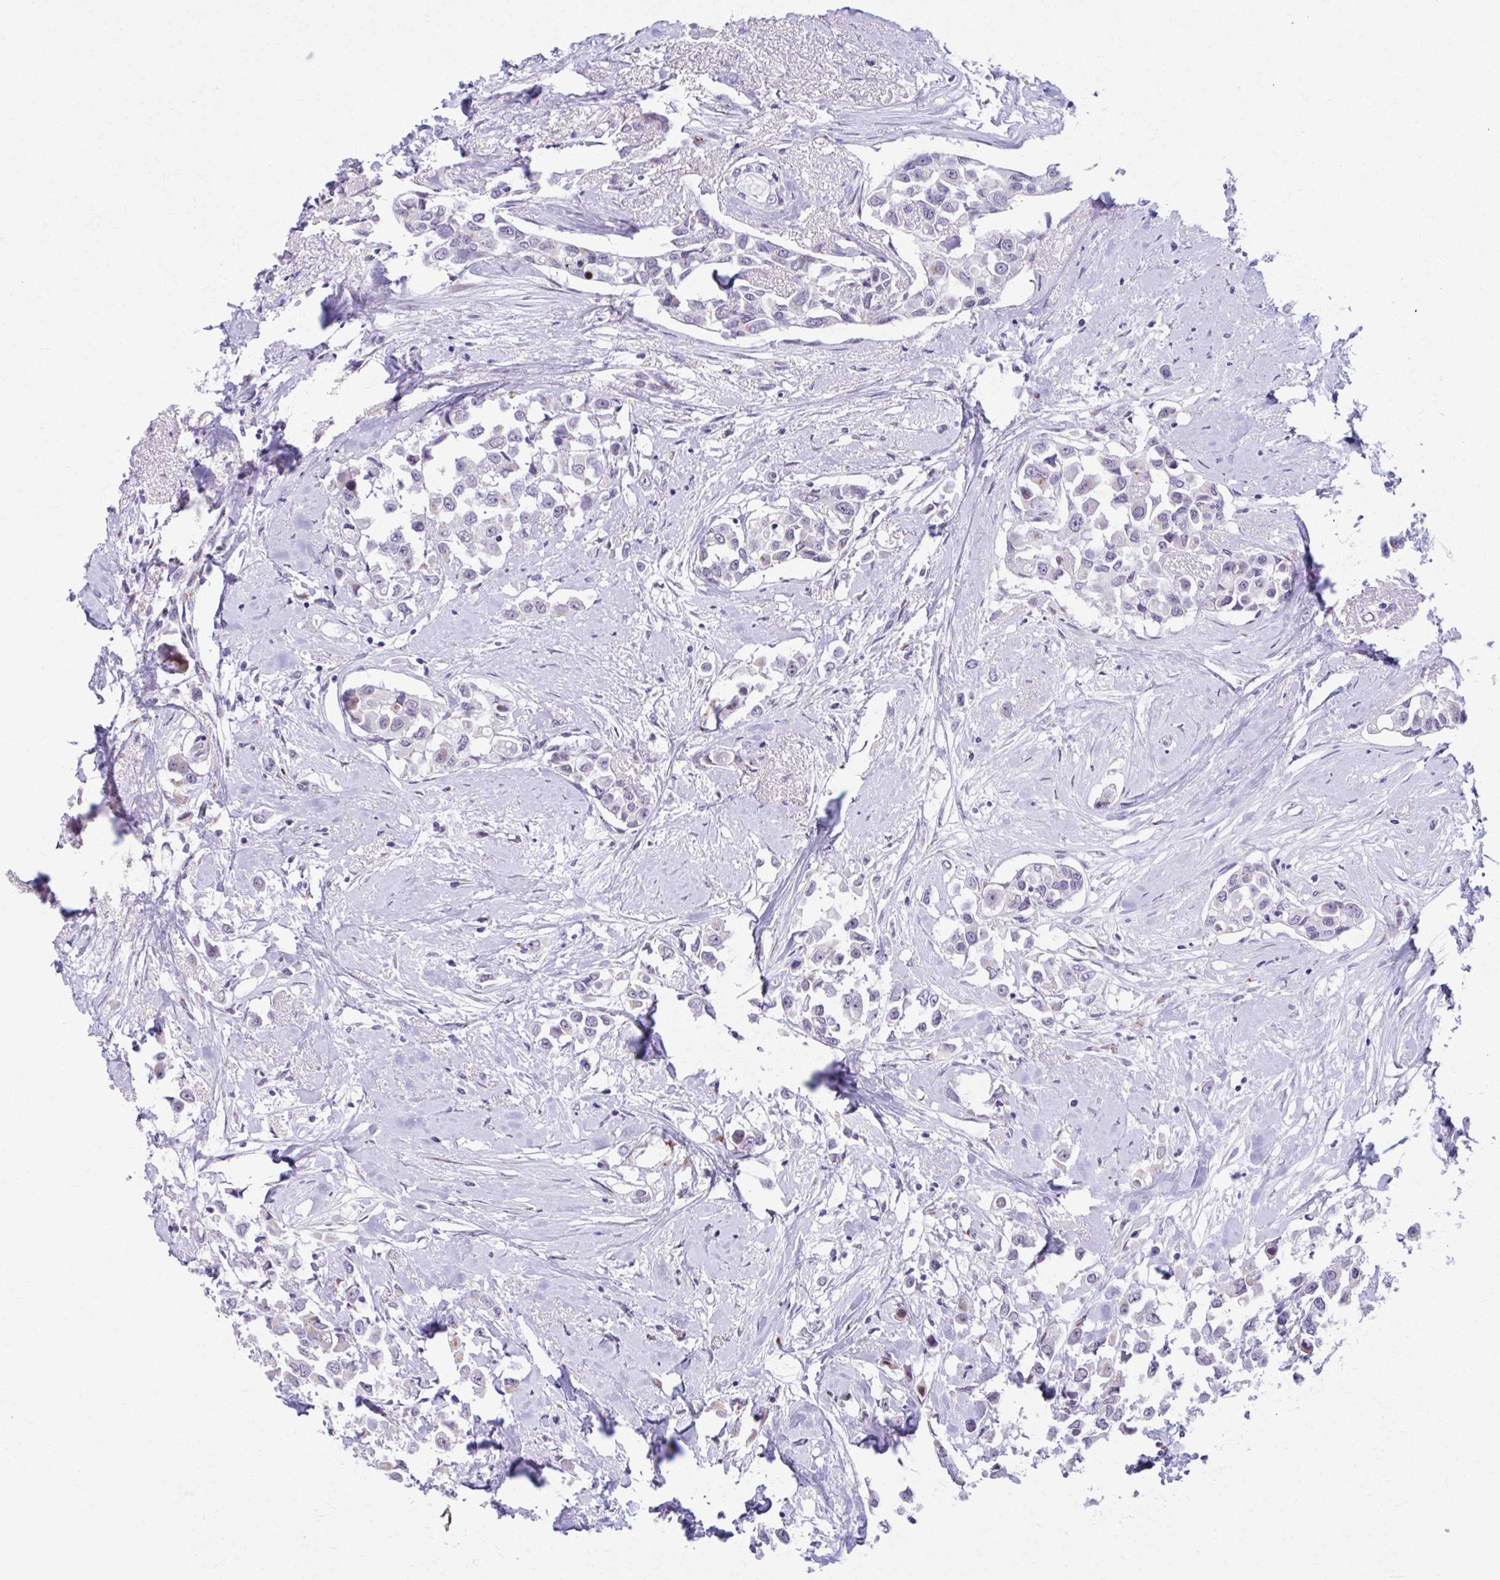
{"staining": {"intensity": "negative", "quantity": "none", "location": "none"}, "tissue": "breast cancer", "cell_type": "Tumor cells", "image_type": "cancer", "snomed": [{"axis": "morphology", "description": "Duct carcinoma"}, {"axis": "topography", "description": "Breast"}], "caption": "IHC of human breast cancer reveals no positivity in tumor cells.", "gene": "ZNF682", "patient": {"sex": "female", "age": 61}}